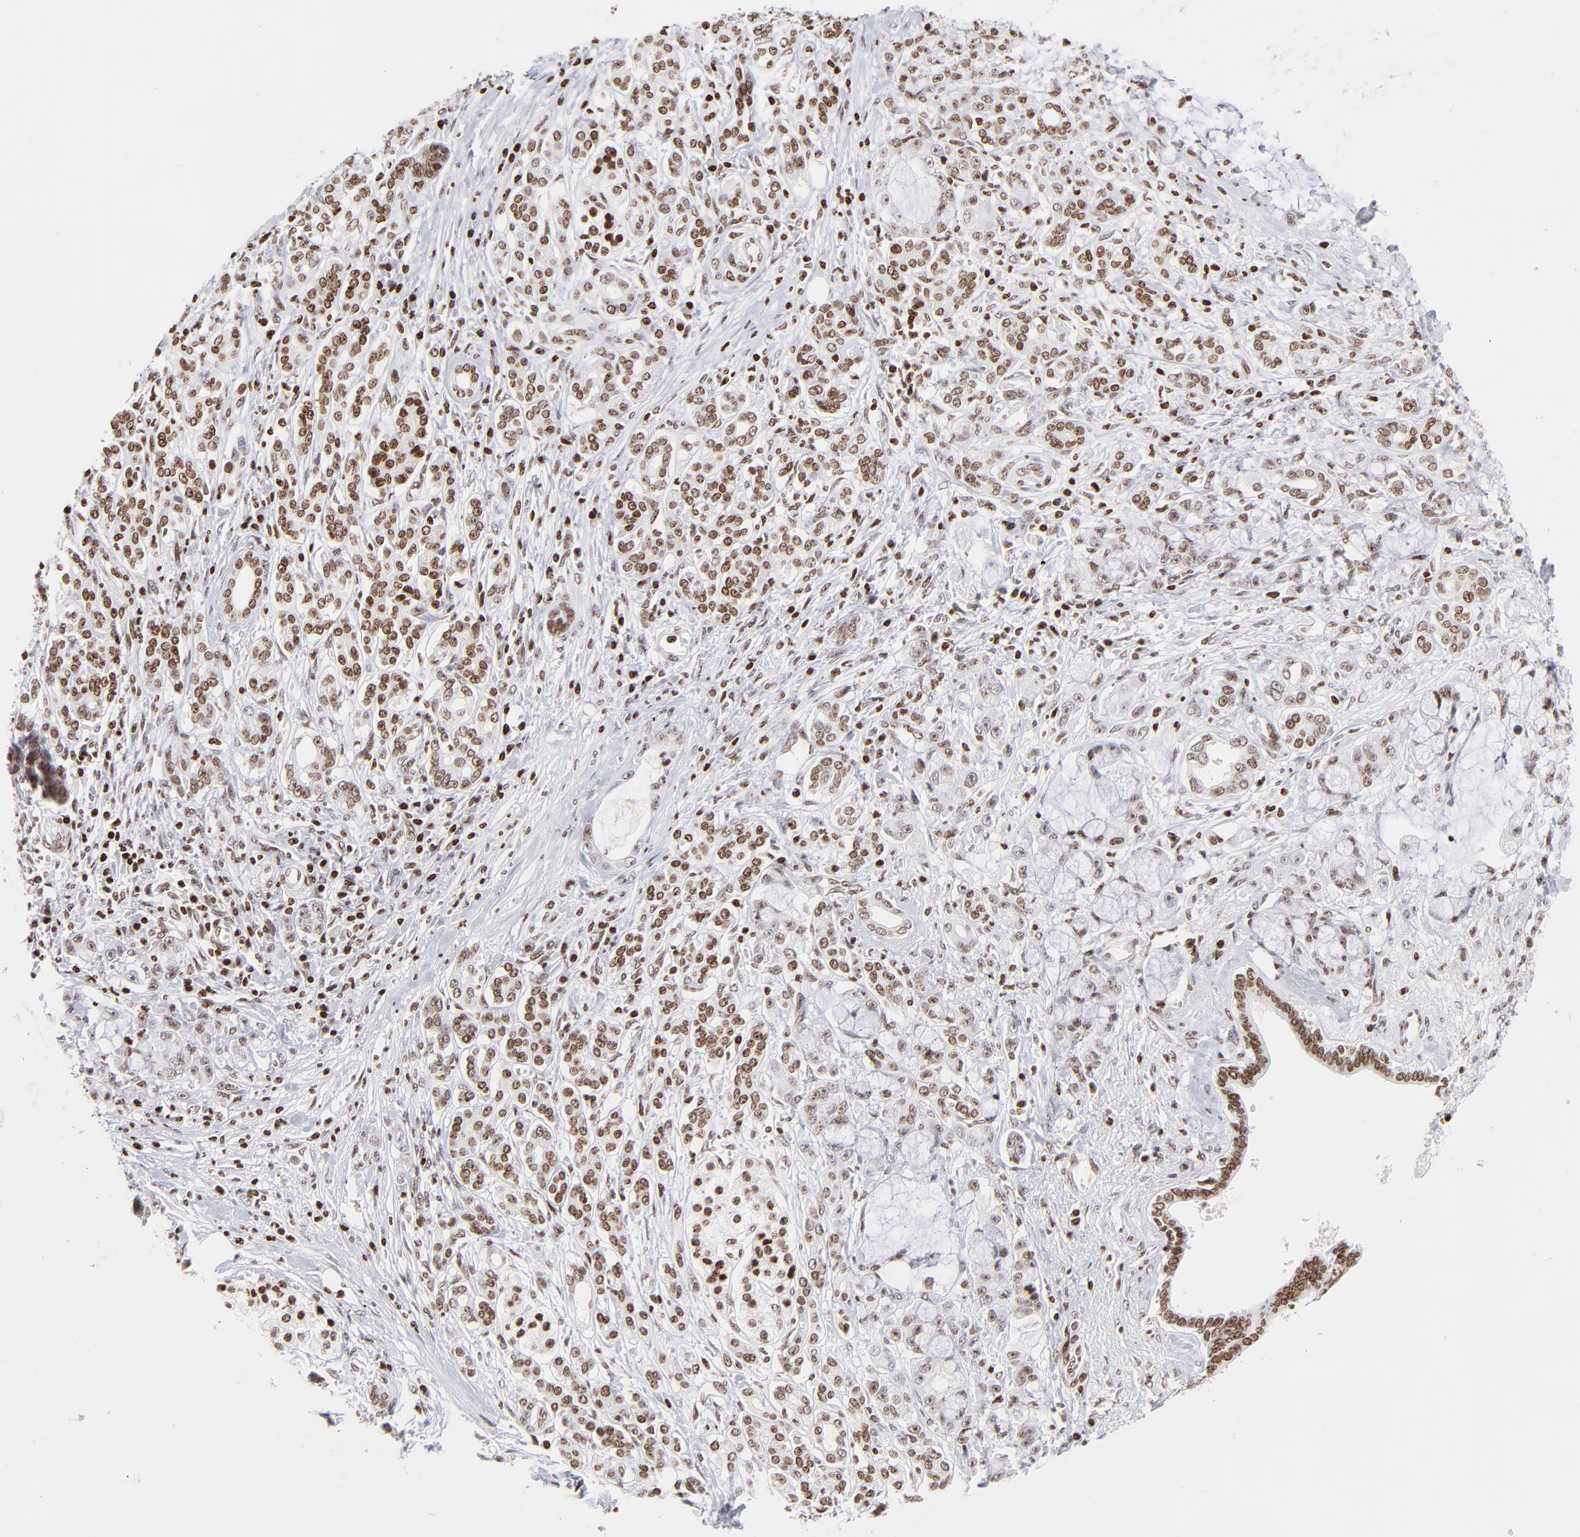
{"staining": {"intensity": "moderate", "quantity": ">75%", "location": "nuclear"}, "tissue": "pancreatic cancer", "cell_type": "Tumor cells", "image_type": "cancer", "snomed": [{"axis": "morphology", "description": "Adenocarcinoma, NOS"}, {"axis": "topography", "description": "Pancreas"}], "caption": "High-magnification brightfield microscopy of pancreatic cancer (adenocarcinoma) stained with DAB (brown) and counterstained with hematoxylin (blue). tumor cells exhibit moderate nuclear staining is appreciated in about>75% of cells.", "gene": "RTL4", "patient": {"sex": "female", "age": 73}}